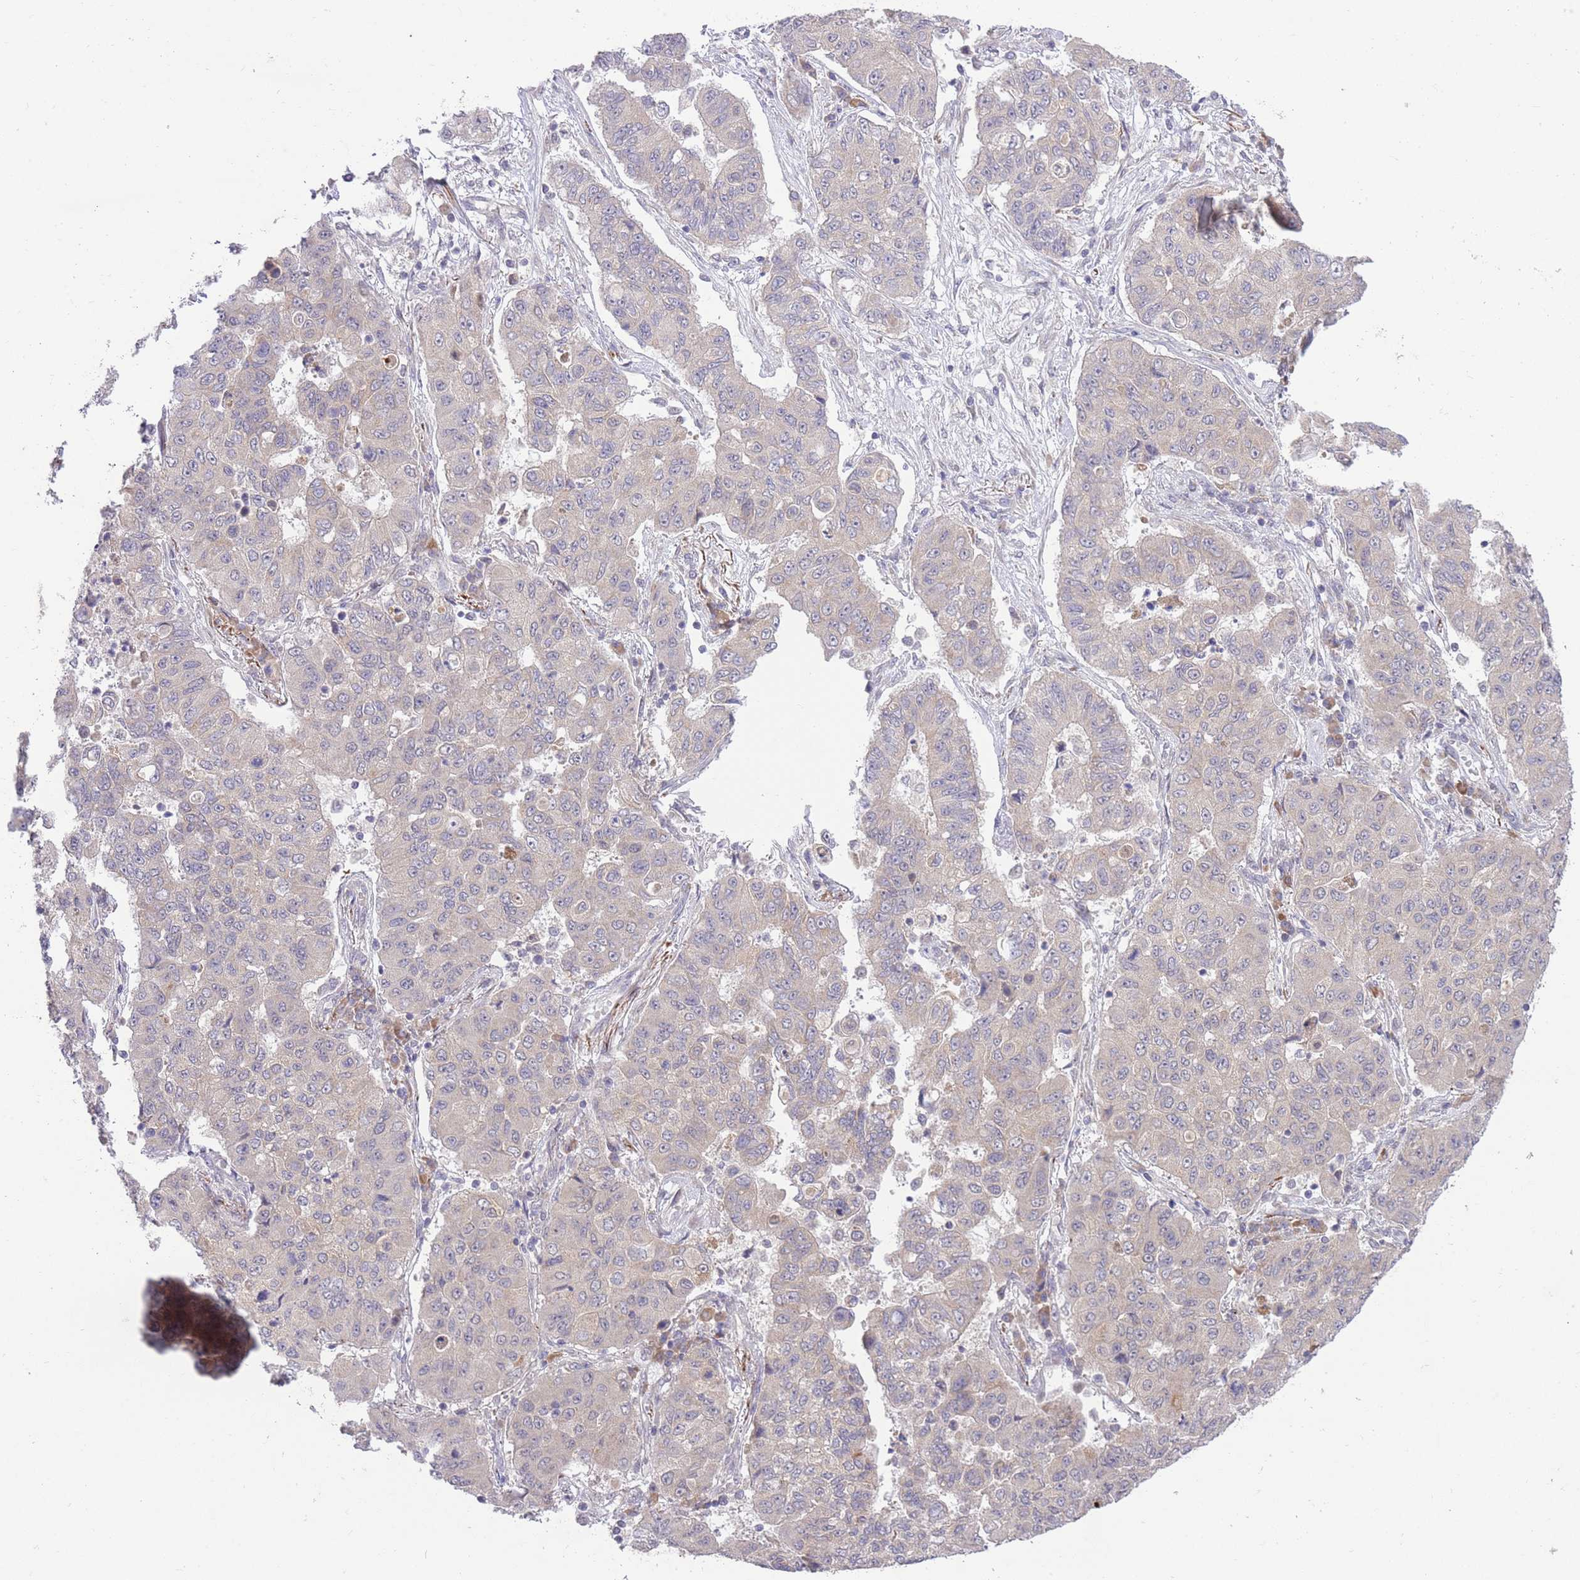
{"staining": {"intensity": "negative", "quantity": "none", "location": "none"}, "tissue": "lung cancer", "cell_type": "Tumor cells", "image_type": "cancer", "snomed": [{"axis": "morphology", "description": "Squamous cell carcinoma, NOS"}, {"axis": "topography", "description": "Lung"}], "caption": "Immunohistochemistry image of lung squamous cell carcinoma stained for a protein (brown), which shows no staining in tumor cells.", "gene": "ELOA2", "patient": {"sex": "male", "age": 74}}